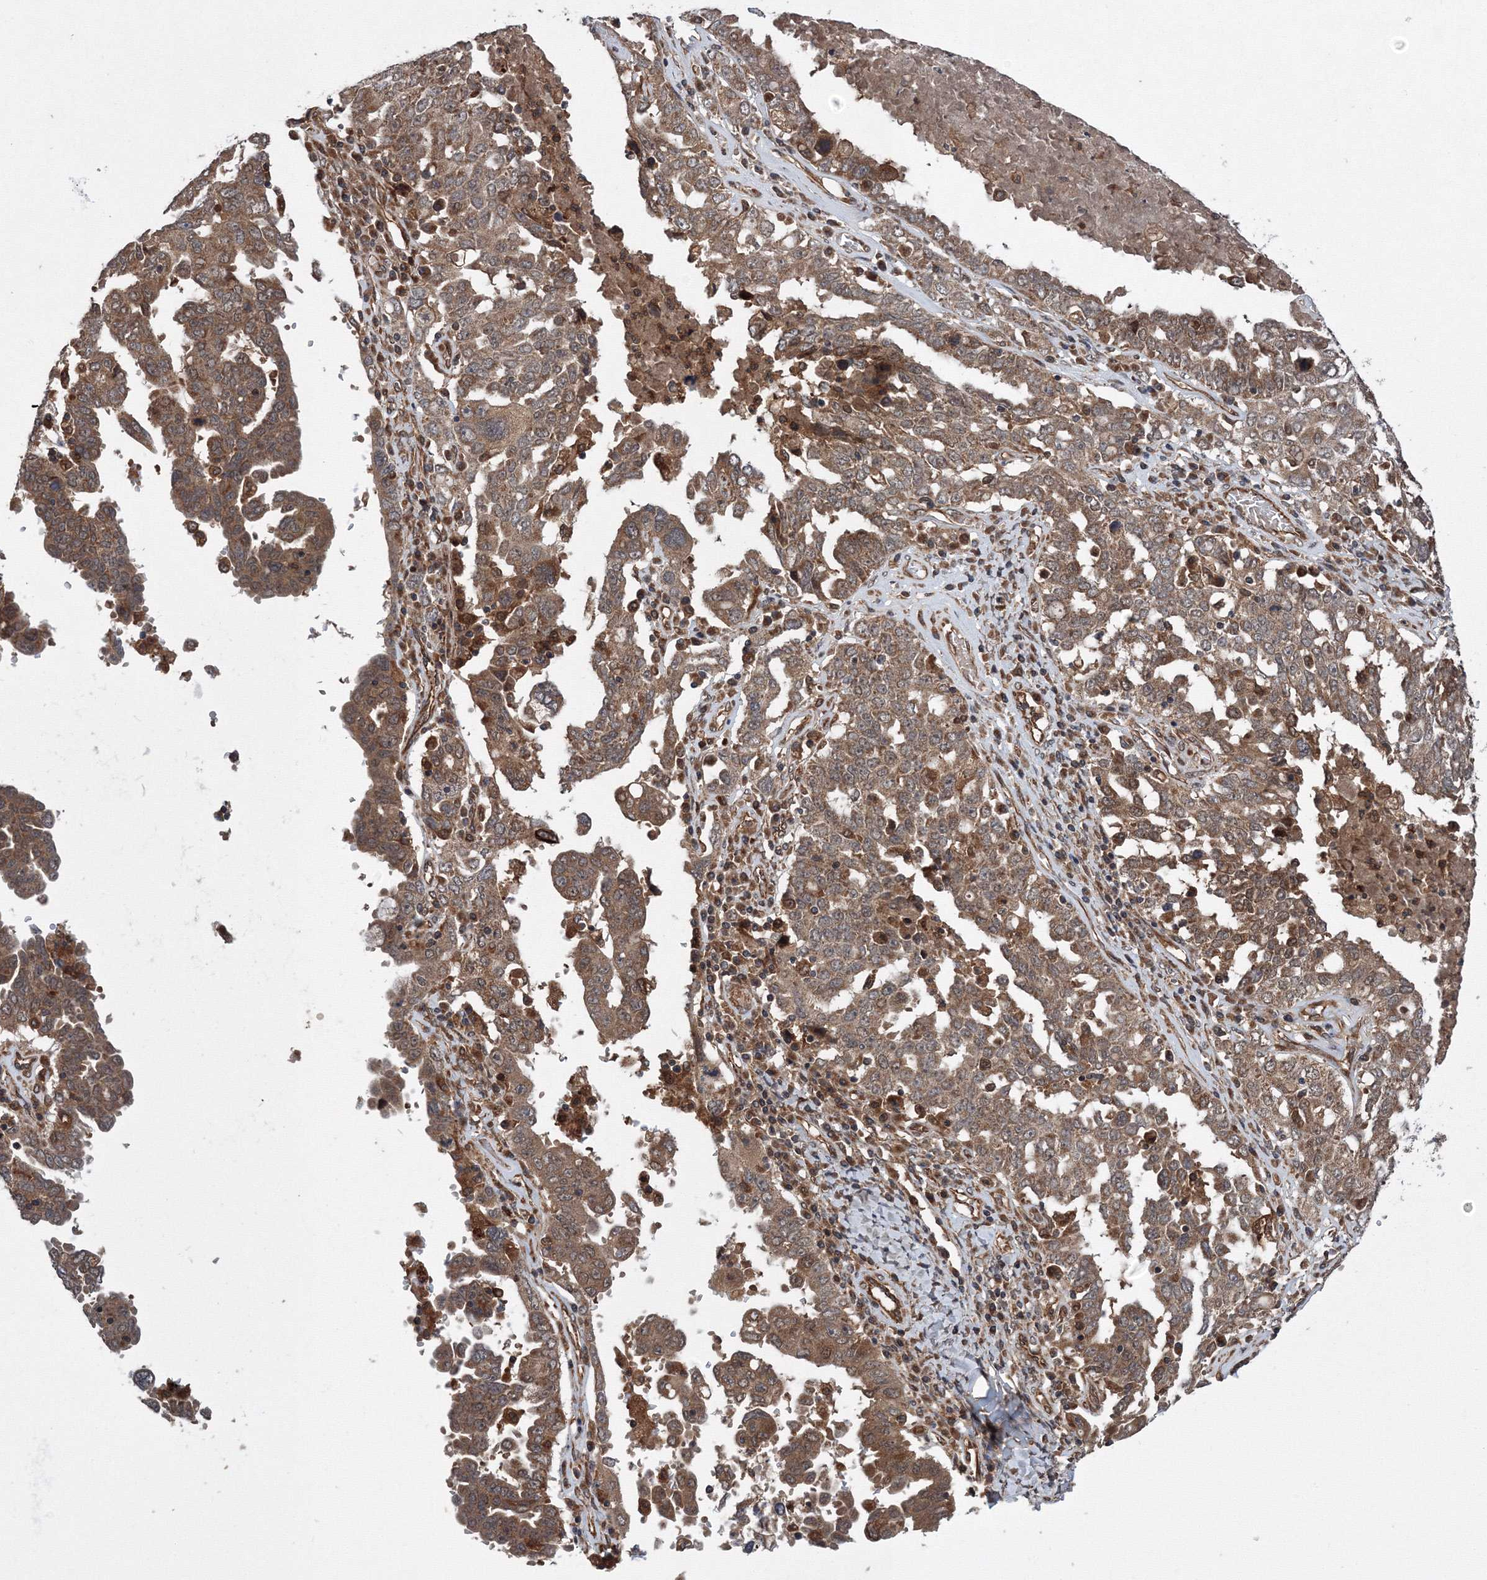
{"staining": {"intensity": "moderate", "quantity": ">75%", "location": "cytoplasmic/membranous"}, "tissue": "ovarian cancer", "cell_type": "Tumor cells", "image_type": "cancer", "snomed": [{"axis": "morphology", "description": "Carcinoma, endometroid"}, {"axis": "topography", "description": "Ovary"}], "caption": "A brown stain highlights moderate cytoplasmic/membranous positivity of a protein in human ovarian cancer tumor cells.", "gene": "ATG3", "patient": {"sex": "female", "age": 62}}